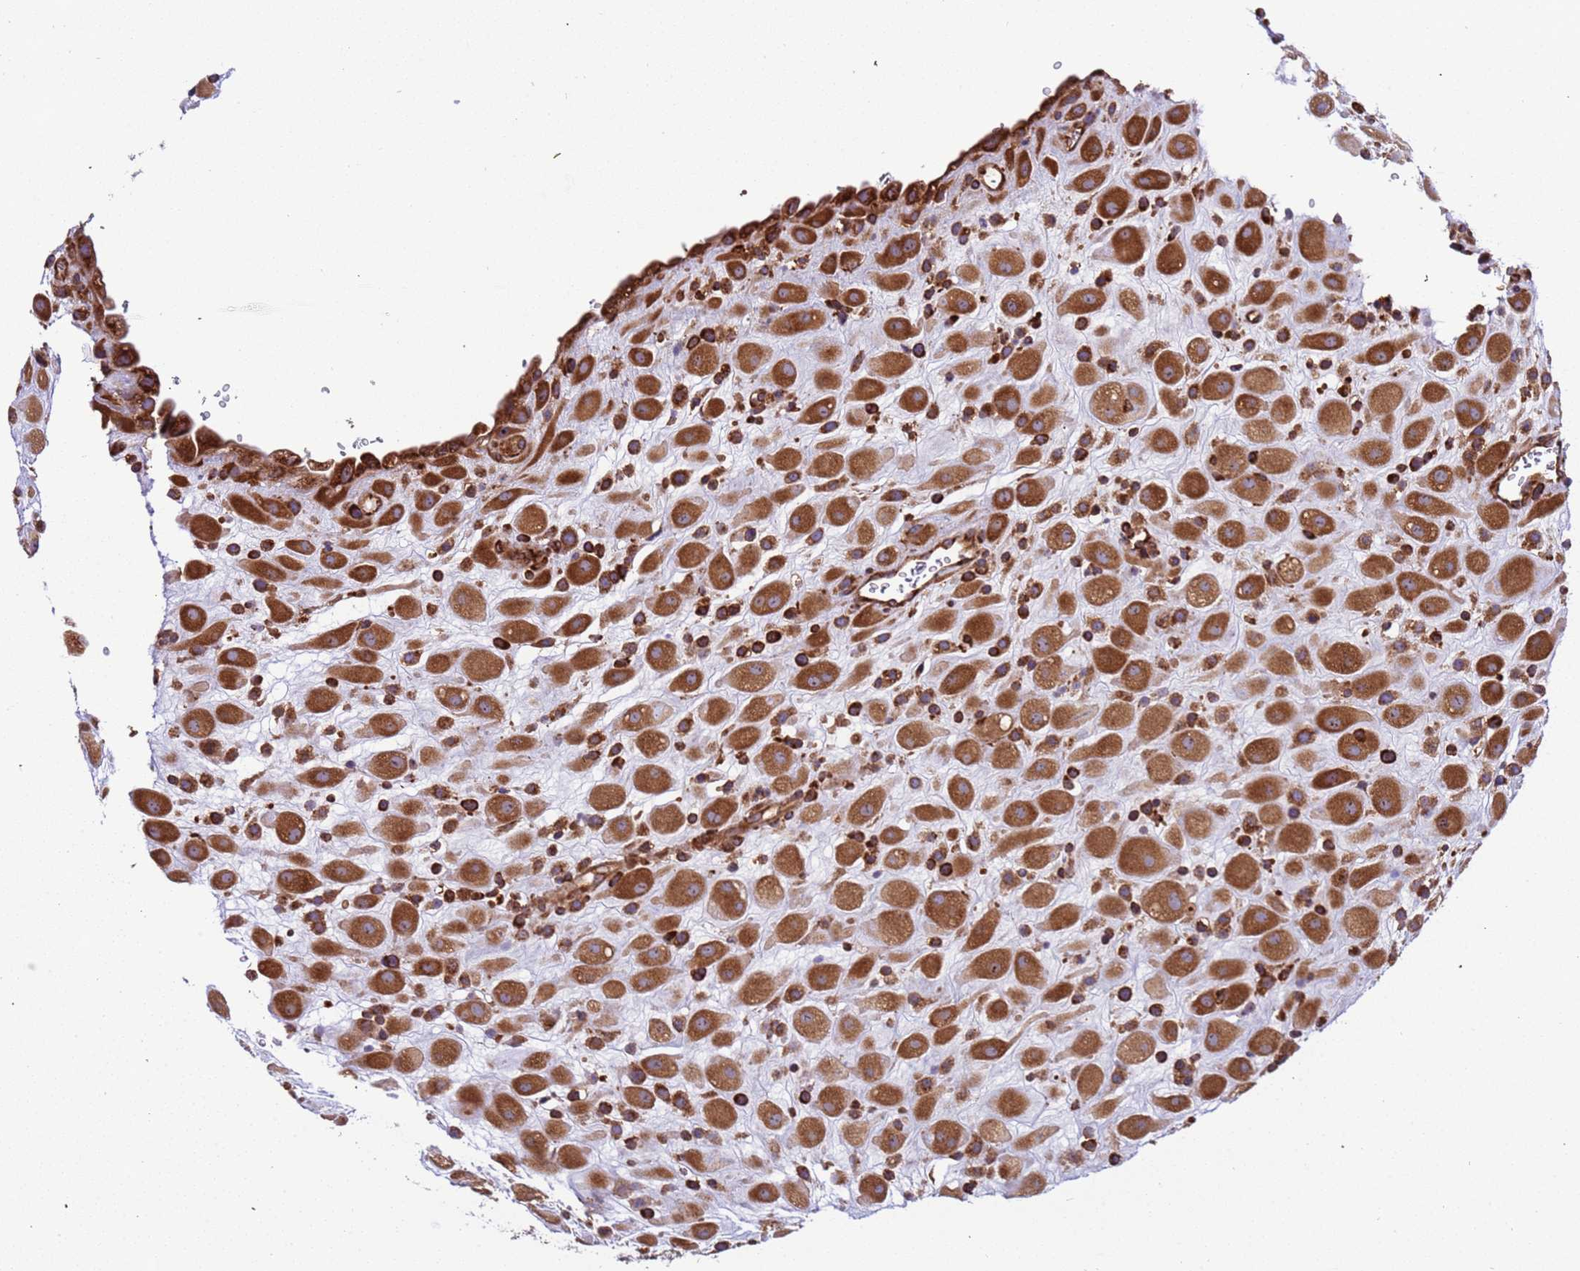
{"staining": {"intensity": "strong", "quantity": ">75%", "location": "cytoplasmic/membranous"}, "tissue": "placenta", "cell_type": "Decidual cells", "image_type": "normal", "snomed": [{"axis": "morphology", "description": "Normal tissue, NOS"}, {"axis": "topography", "description": "Placenta"}], "caption": "The micrograph shows immunohistochemical staining of normal placenta. There is strong cytoplasmic/membranous staining is present in about >75% of decidual cells.", "gene": "RPL36", "patient": {"sex": "female", "age": 35}}